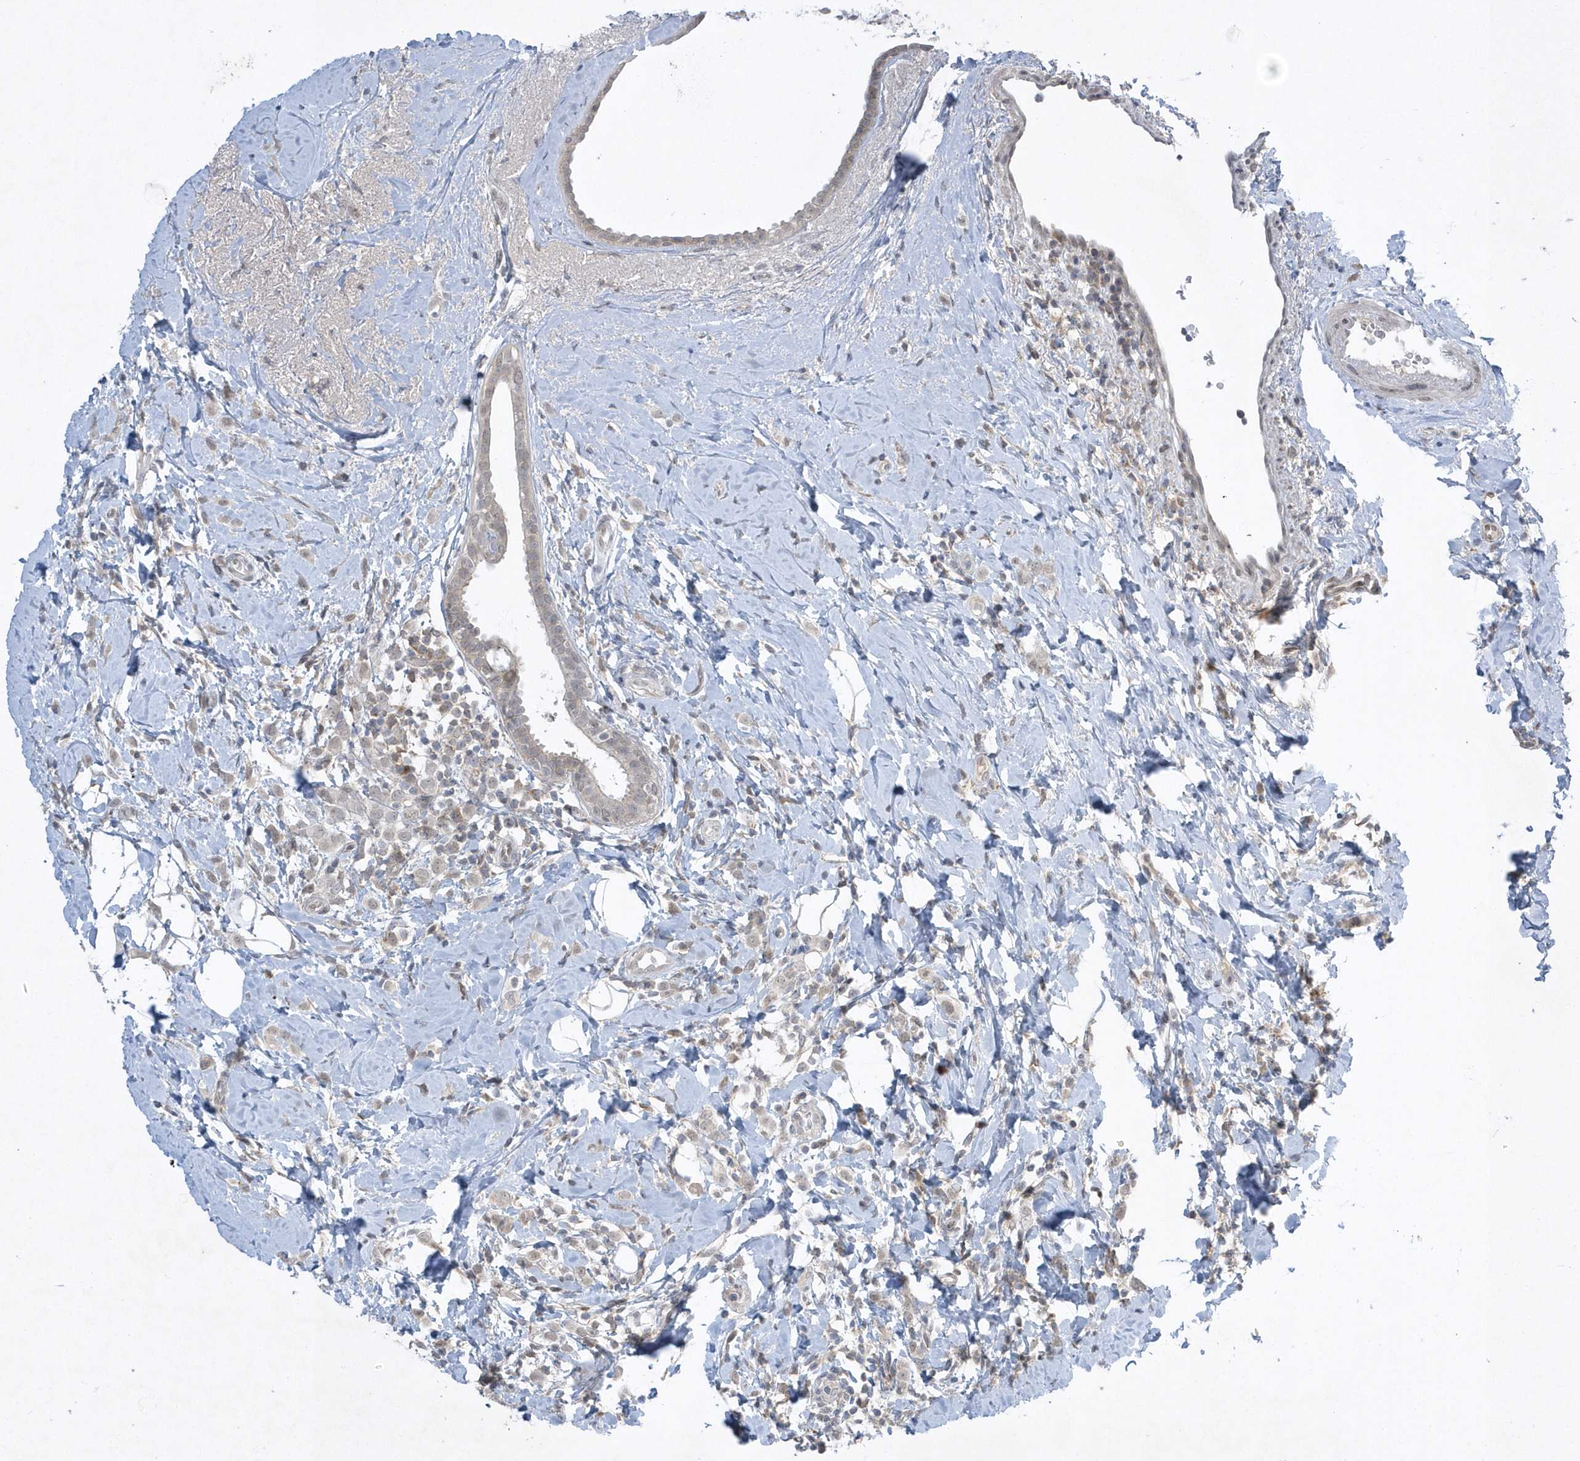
{"staining": {"intensity": "weak", "quantity": "25%-75%", "location": "cytoplasmic/membranous"}, "tissue": "breast cancer", "cell_type": "Tumor cells", "image_type": "cancer", "snomed": [{"axis": "morphology", "description": "Lobular carcinoma"}, {"axis": "topography", "description": "Breast"}], "caption": "Brown immunohistochemical staining in human breast cancer (lobular carcinoma) displays weak cytoplasmic/membranous staining in approximately 25%-75% of tumor cells. (DAB (3,3'-diaminobenzidine) IHC with brightfield microscopy, high magnification).", "gene": "ZC3H12D", "patient": {"sex": "female", "age": 47}}